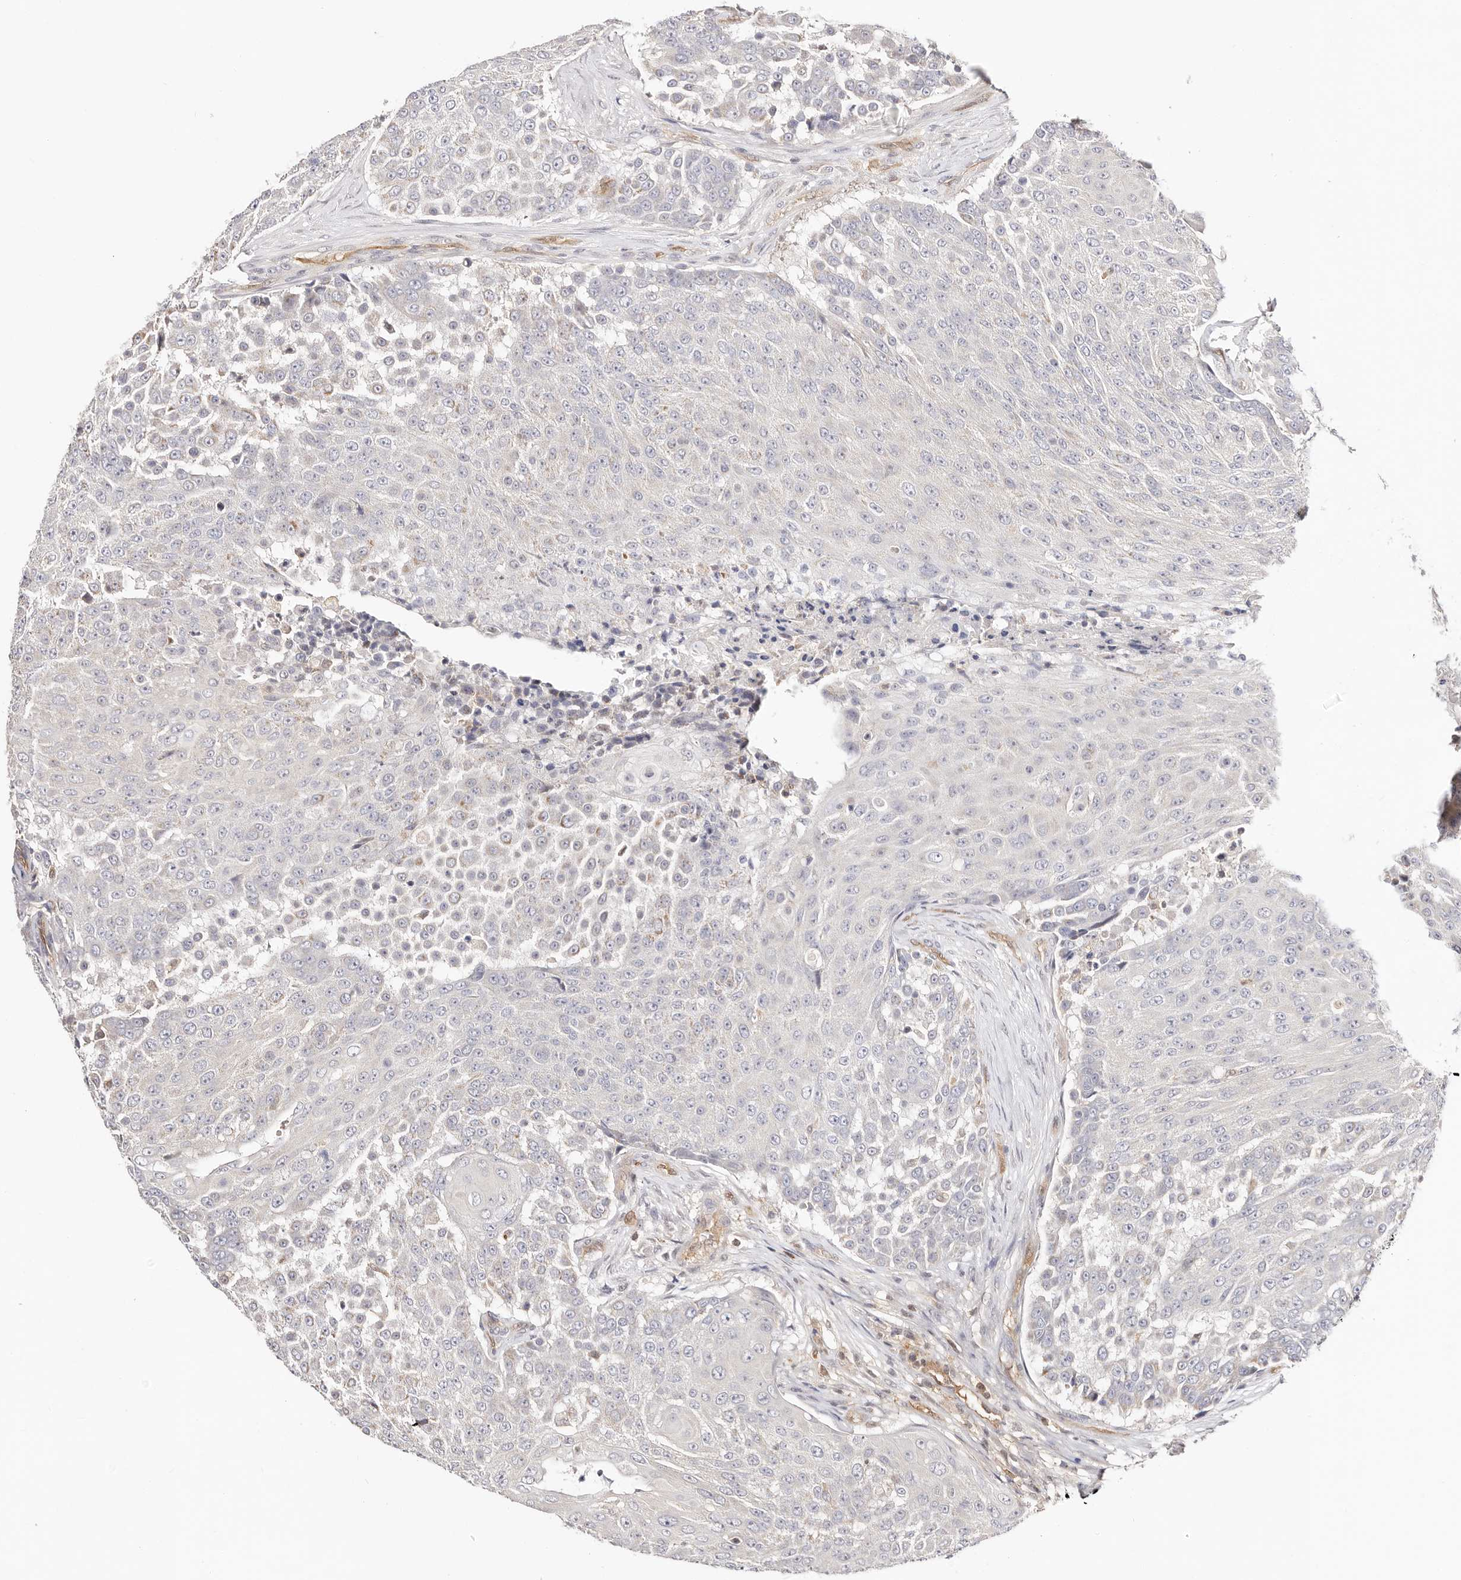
{"staining": {"intensity": "negative", "quantity": "none", "location": "none"}, "tissue": "urothelial cancer", "cell_type": "Tumor cells", "image_type": "cancer", "snomed": [{"axis": "morphology", "description": "Urothelial carcinoma, High grade"}, {"axis": "topography", "description": "Urinary bladder"}], "caption": "Tumor cells show no significant protein positivity in high-grade urothelial carcinoma.", "gene": "STAT5A", "patient": {"sex": "female", "age": 63}}